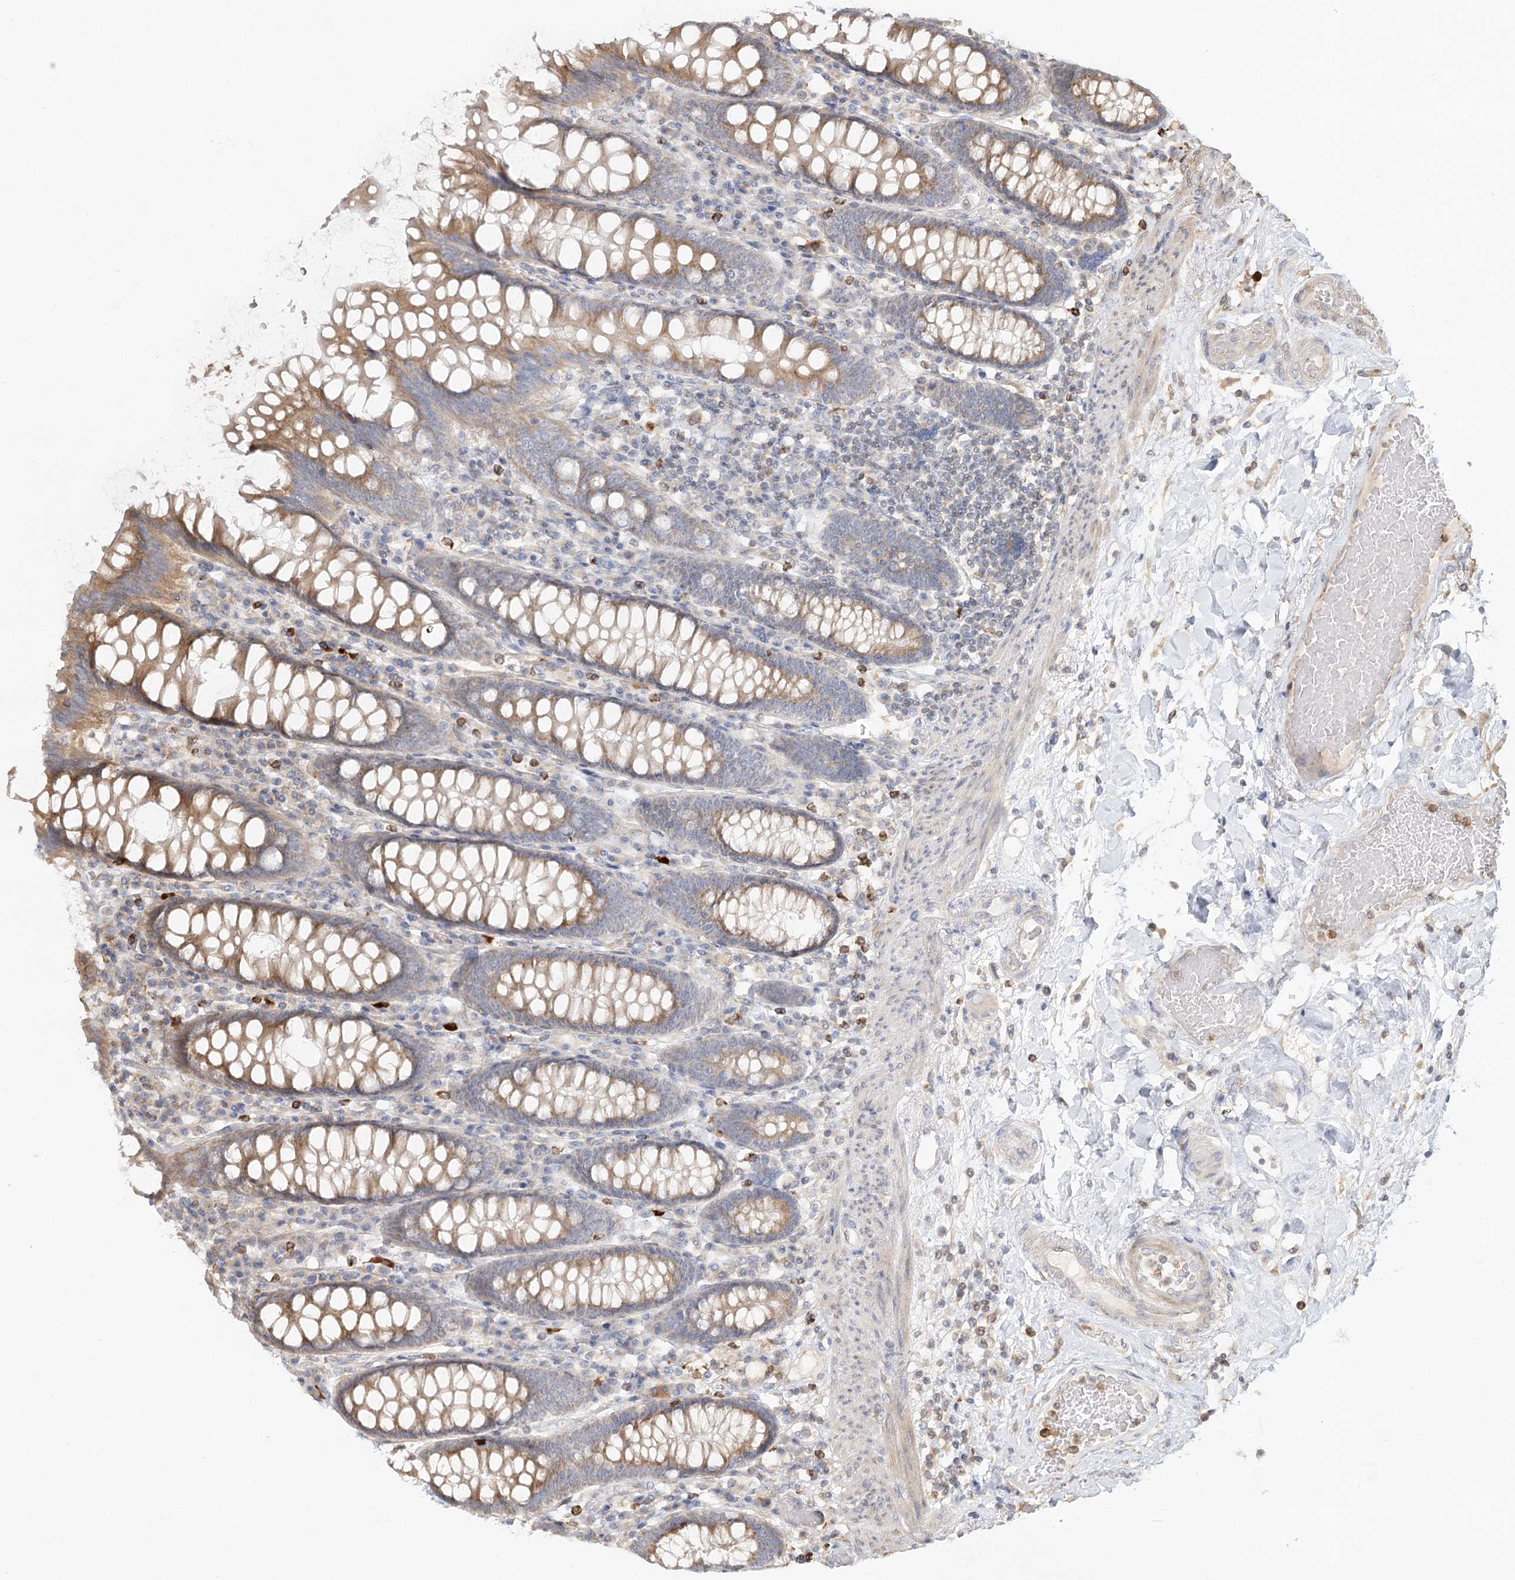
{"staining": {"intensity": "weak", "quantity": ">75%", "location": "cytoplasmic/membranous"}, "tissue": "colon", "cell_type": "Endothelial cells", "image_type": "normal", "snomed": [{"axis": "morphology", "description": "Normal tissue, NOS"}, {"axis": "topography", "description": "Colon"}], "caption": "Brown immunohistochemical staining in normal colon reveals weak cytoplasmic/membranous positivity in approximately >75% of endothelial cells. The protein of interest is shown in brown color, while the nuclei are stained blue.", "gene": "MTMR3", "patient": {"sex": "female", "age": 79}}